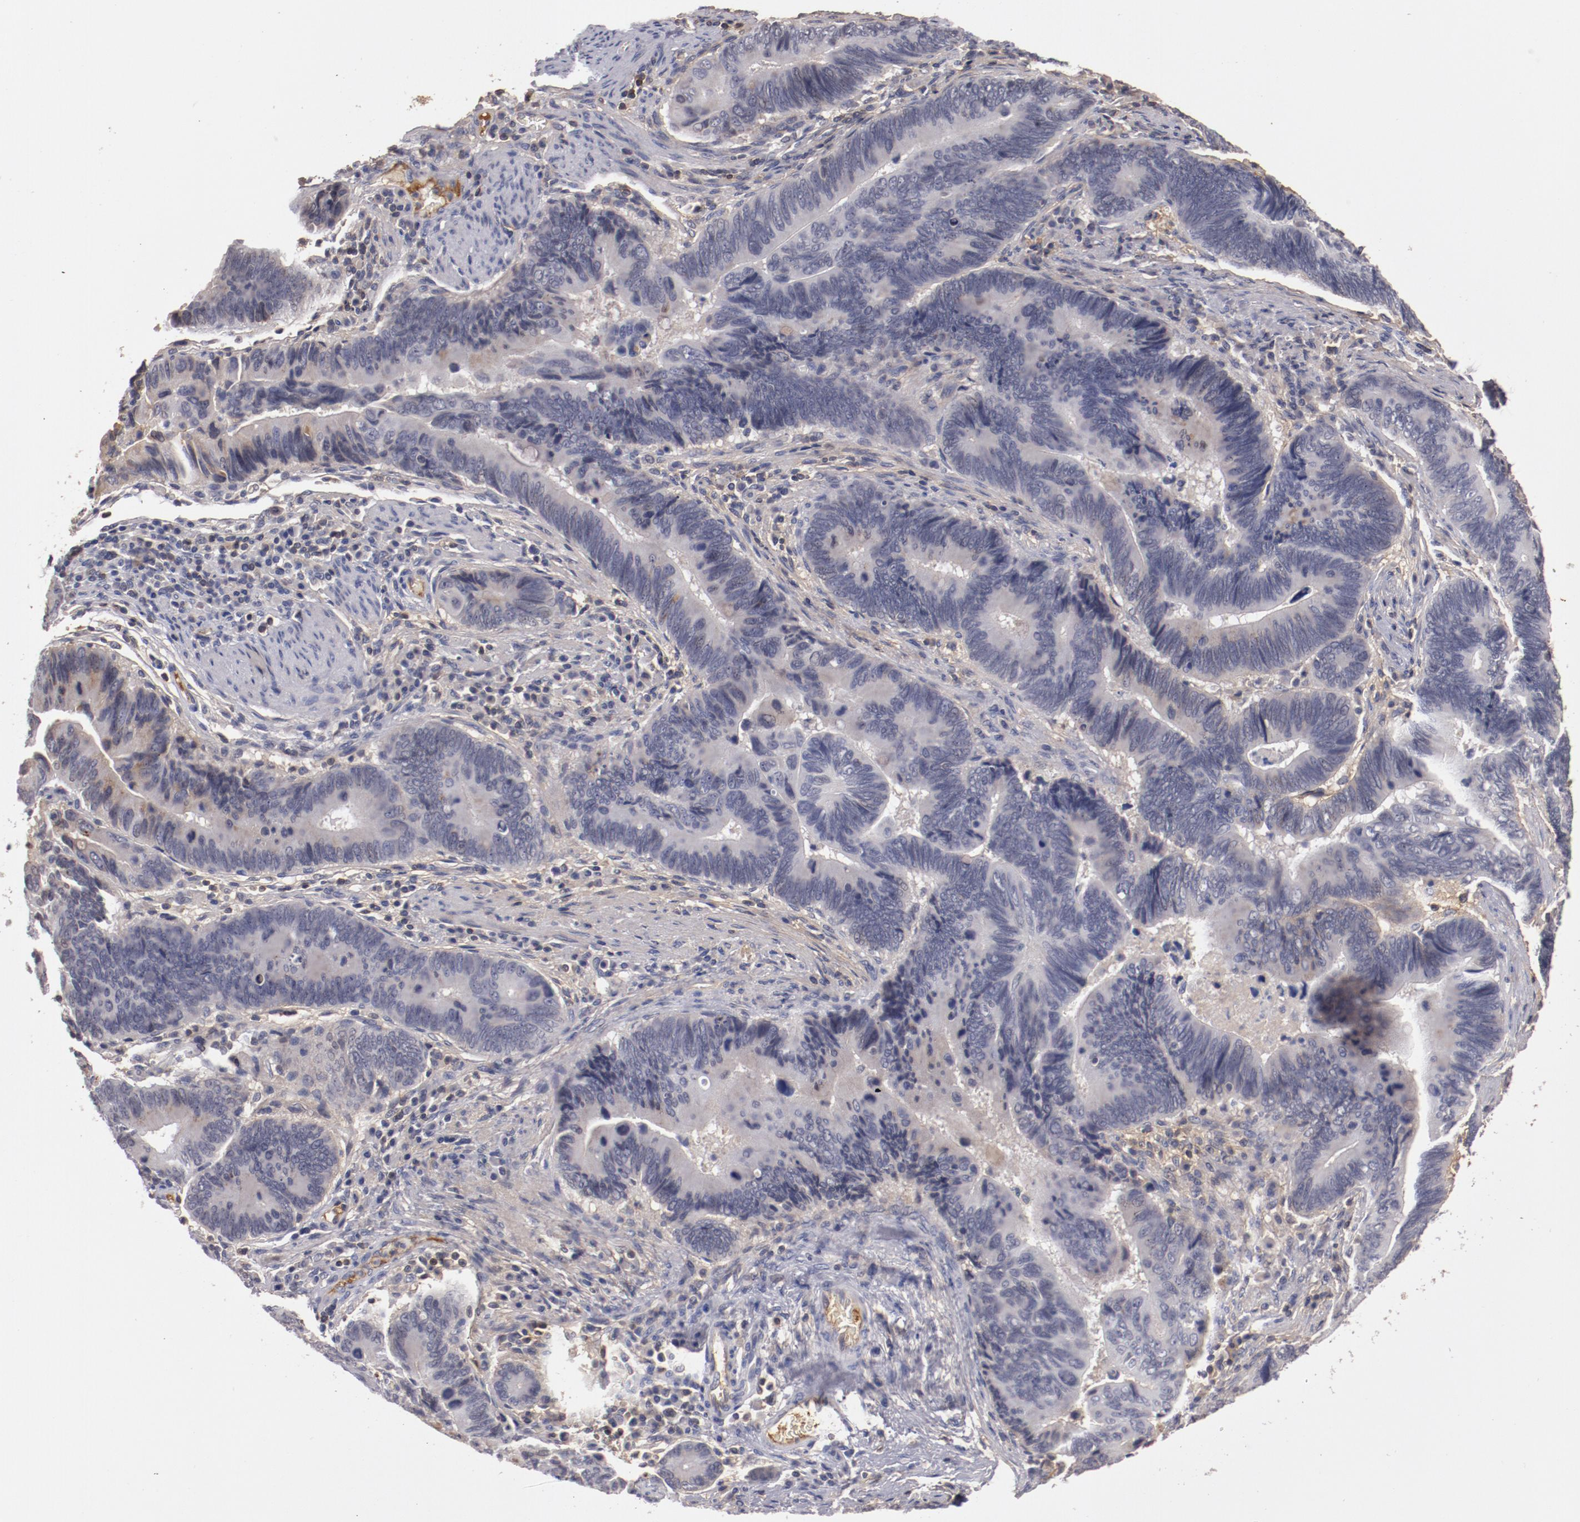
{"staining": {"intensity": "negative", "quantity": "none", "location": "none"}, "tissue": "pancreatic cancer", "cell_type": "Tumor cells", "image_type": "cancer", "snomed": [{"axis": "morphology", "description": "Adenocarcinoma, NOS"}, {"axis": "topography", "description": "Pancreas"}], "caption": "This is a image of immunohistochemistry staining of adenocarcinoma (pancreatic), which shows no staining in tumor cells.", "gene": "MBL2", "patient": {"sex": "female", "age": 70}}